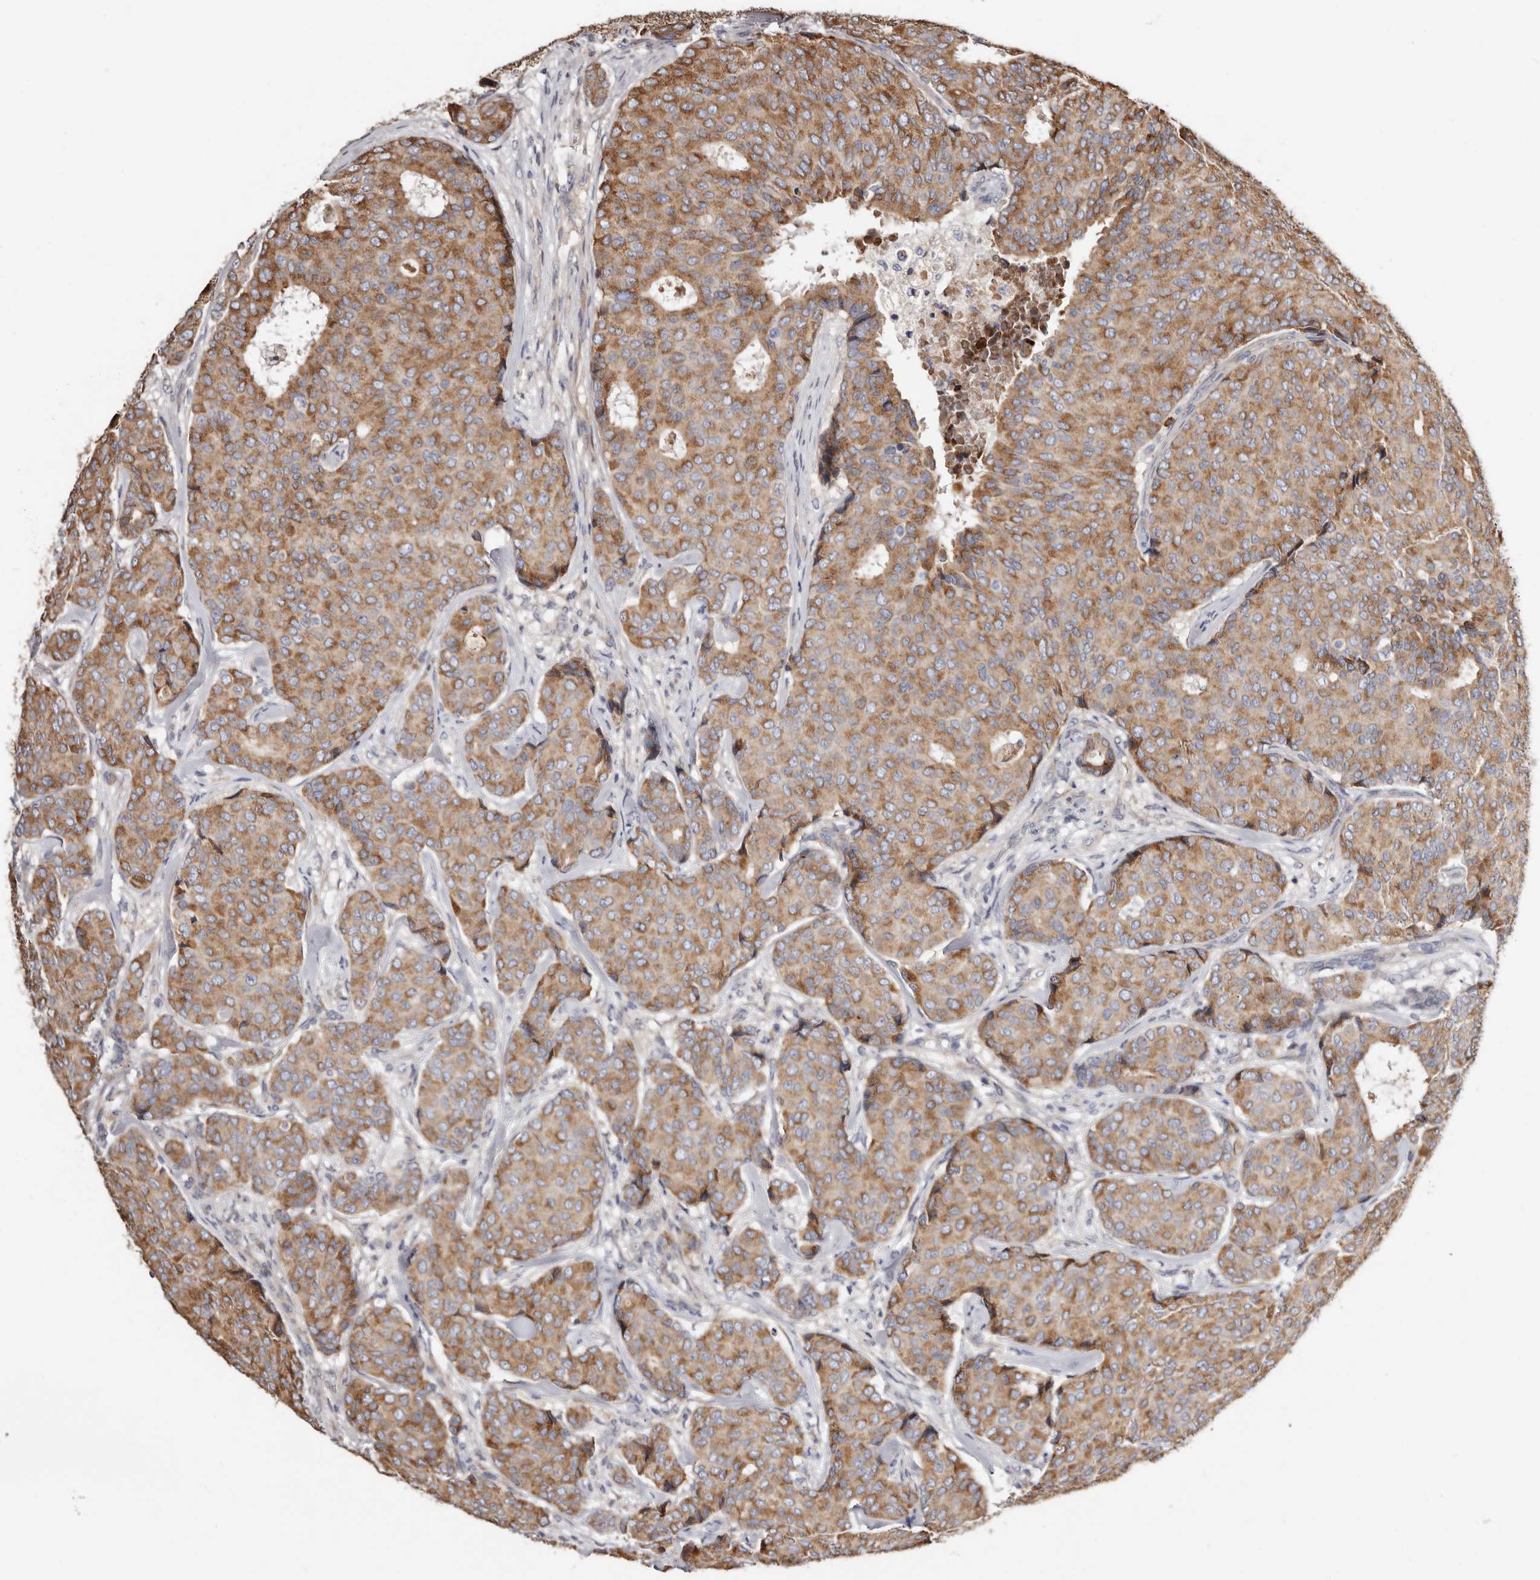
{"staining": {"intensity": "moderate", "quantity": ">75%", "location": "cytoplasmic/membranous"}, "tissue": "breast cancer", "cell_type": "Tumor cells", "image_type": "cancer", "snomed": [{"axis": "morphology", "description": "Duct carcinoma"}, {"axis": "topography", "description": "Breast"}], "caption": "A micrograph of human breast cancer stained for a protein shows moderate cytoplasmic/membranous brown staining in tumor cells. The staining was performed using DAB (3,3'-diaminobenzidine) to visualize the protein expression in brown, while the nuclei were stained in blue with hematoxylin (Magnification: 20x).", "gene": "ASIC5", "patient": {"sex": "female", "age": 75}}